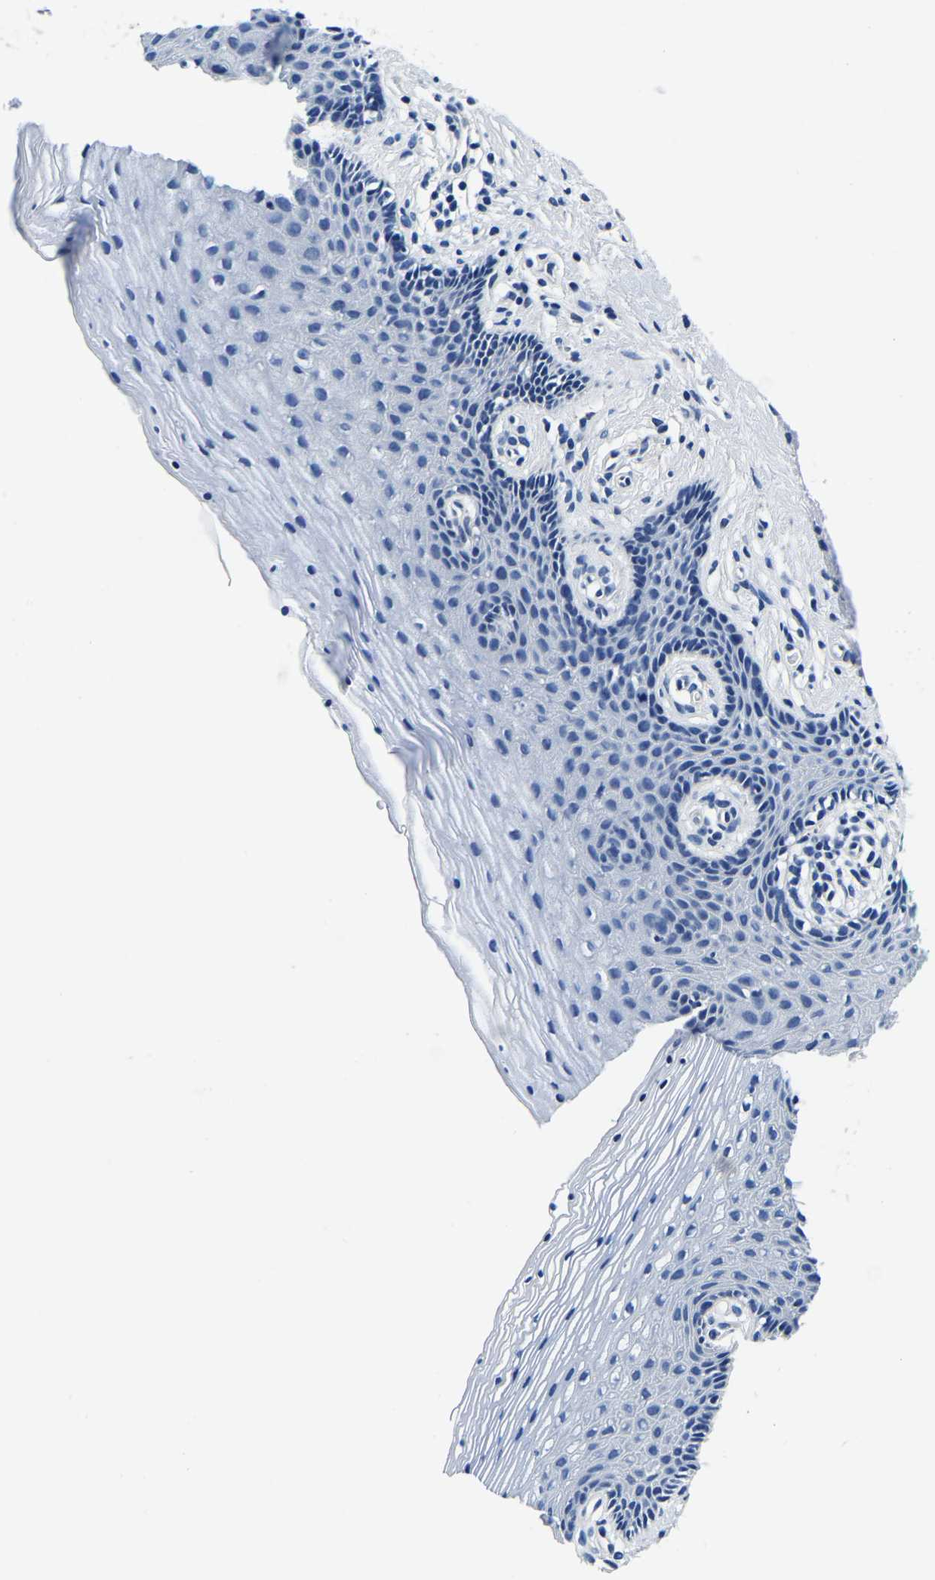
{"staining": {"intensity": "negative", "quantity": "none", "location": "none"}, "tissue": "vagina", "cell_type": "Squamous epithelial cells", "image_type": "normal", "snomed": [{"axis": "morphology", "description": "Normal tissue, NOS"}, {"axis": "topography", "description": "Vagina"}], "caption": "Protein analysis of normal vagina demonstrates no significant expression in squamous epithelial cells. (DAB (3,3'-diaminobenzidine) immunohistochemistry with hematoxylin counter stain).", "gene": "ACO1", "patient": {"sex": "female", "age": 32}}